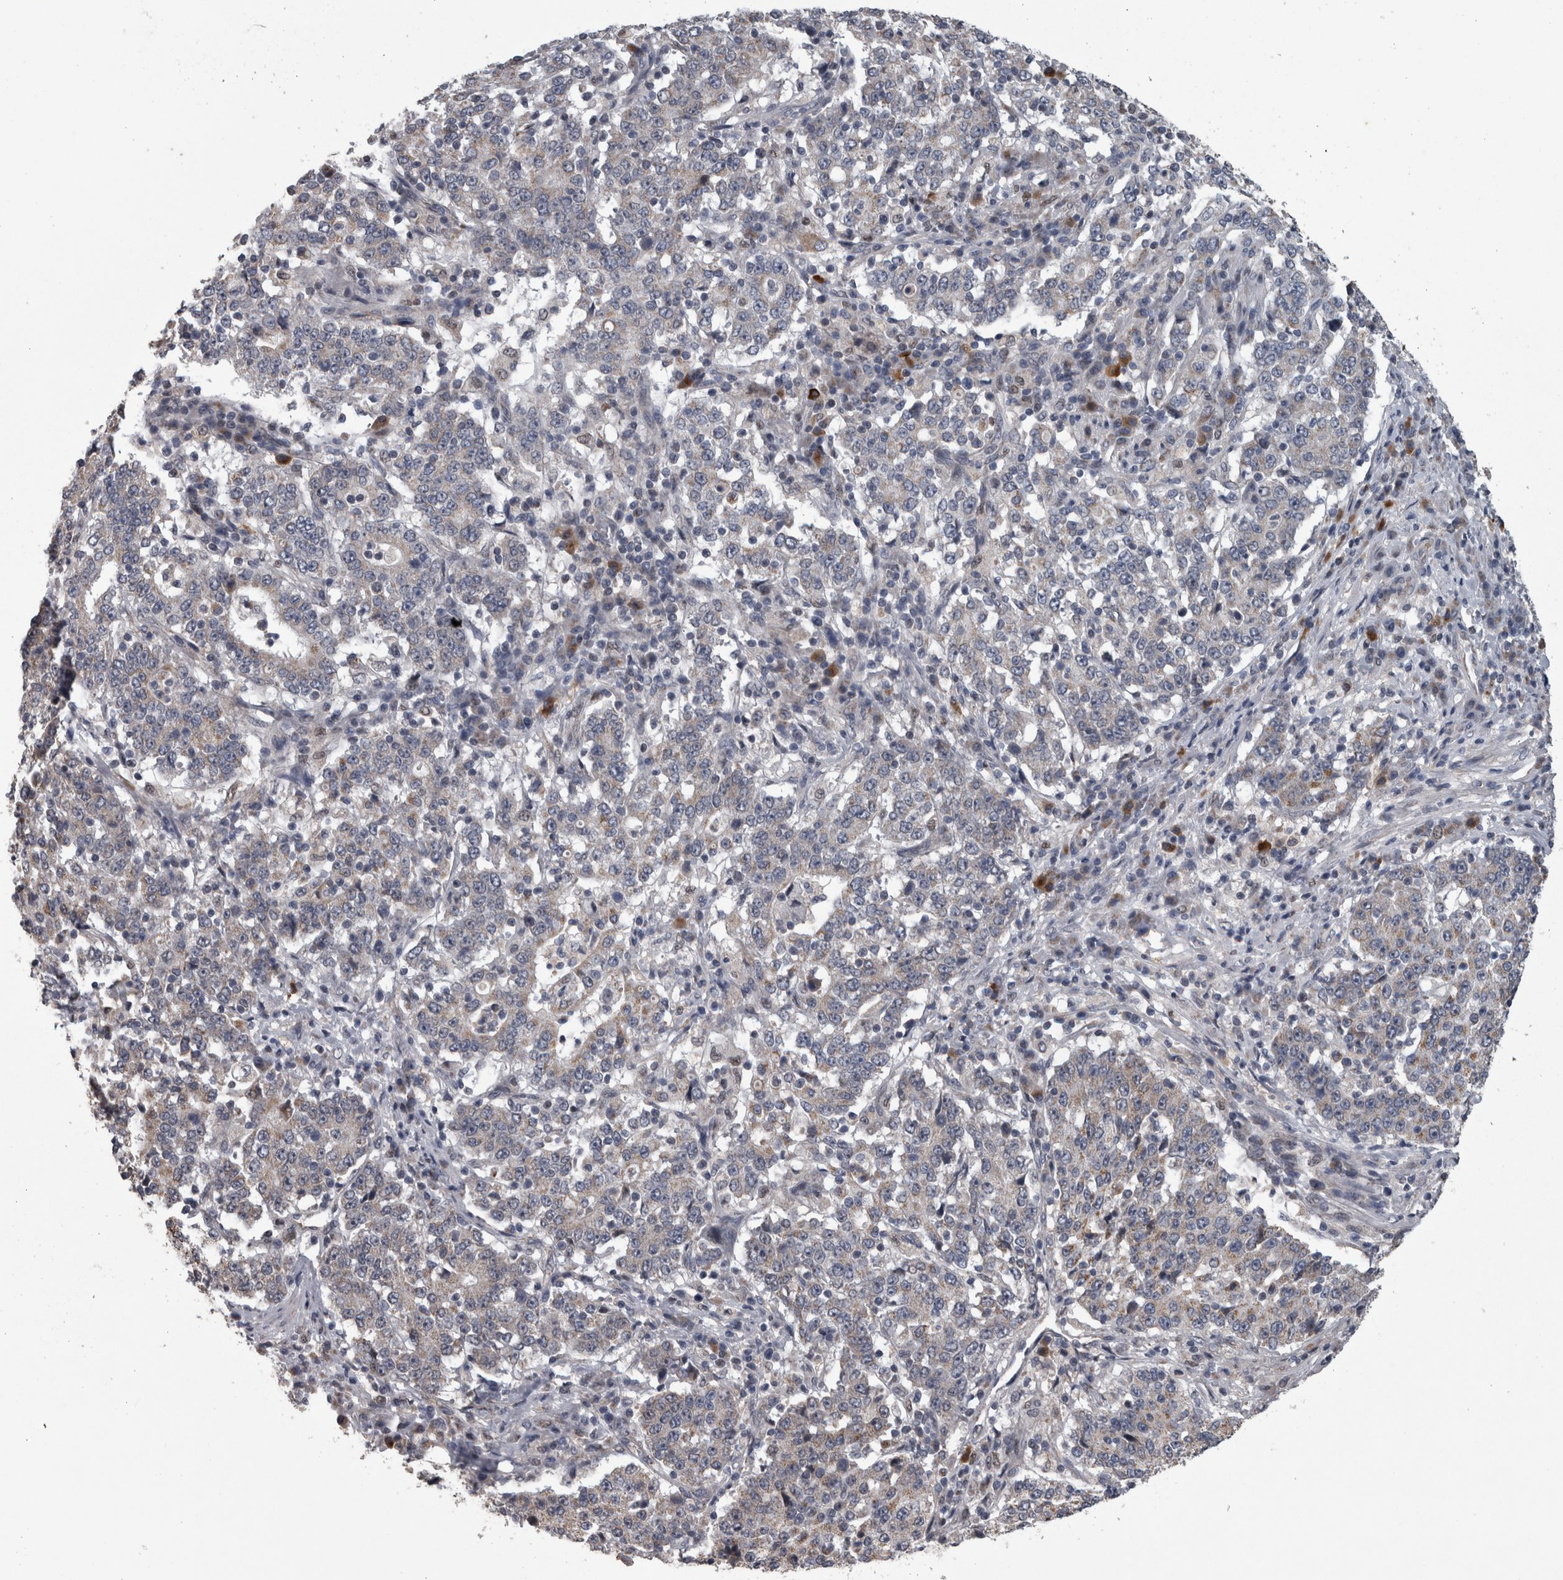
{"staining": {"intensity": "weak", "quantity": "<25%", "location": "cytoplasmic/membranous"}, "tissue": "stomach cancer", "cell_type": "Tumor cells", "image_type": "cancer", "snomed": [{"axis": "morphology", "description": "Adenocarcinoma, NOS"}, {"axis": "topography", "description": "Stomach"}], "caption": "High power microscopy histopathology image of an IHC image of stomach adenocarcinoma, revealing no significant positivity in tumor cells.", "gene": "DBT", "patient": {"sex": "male", "age": 59}}